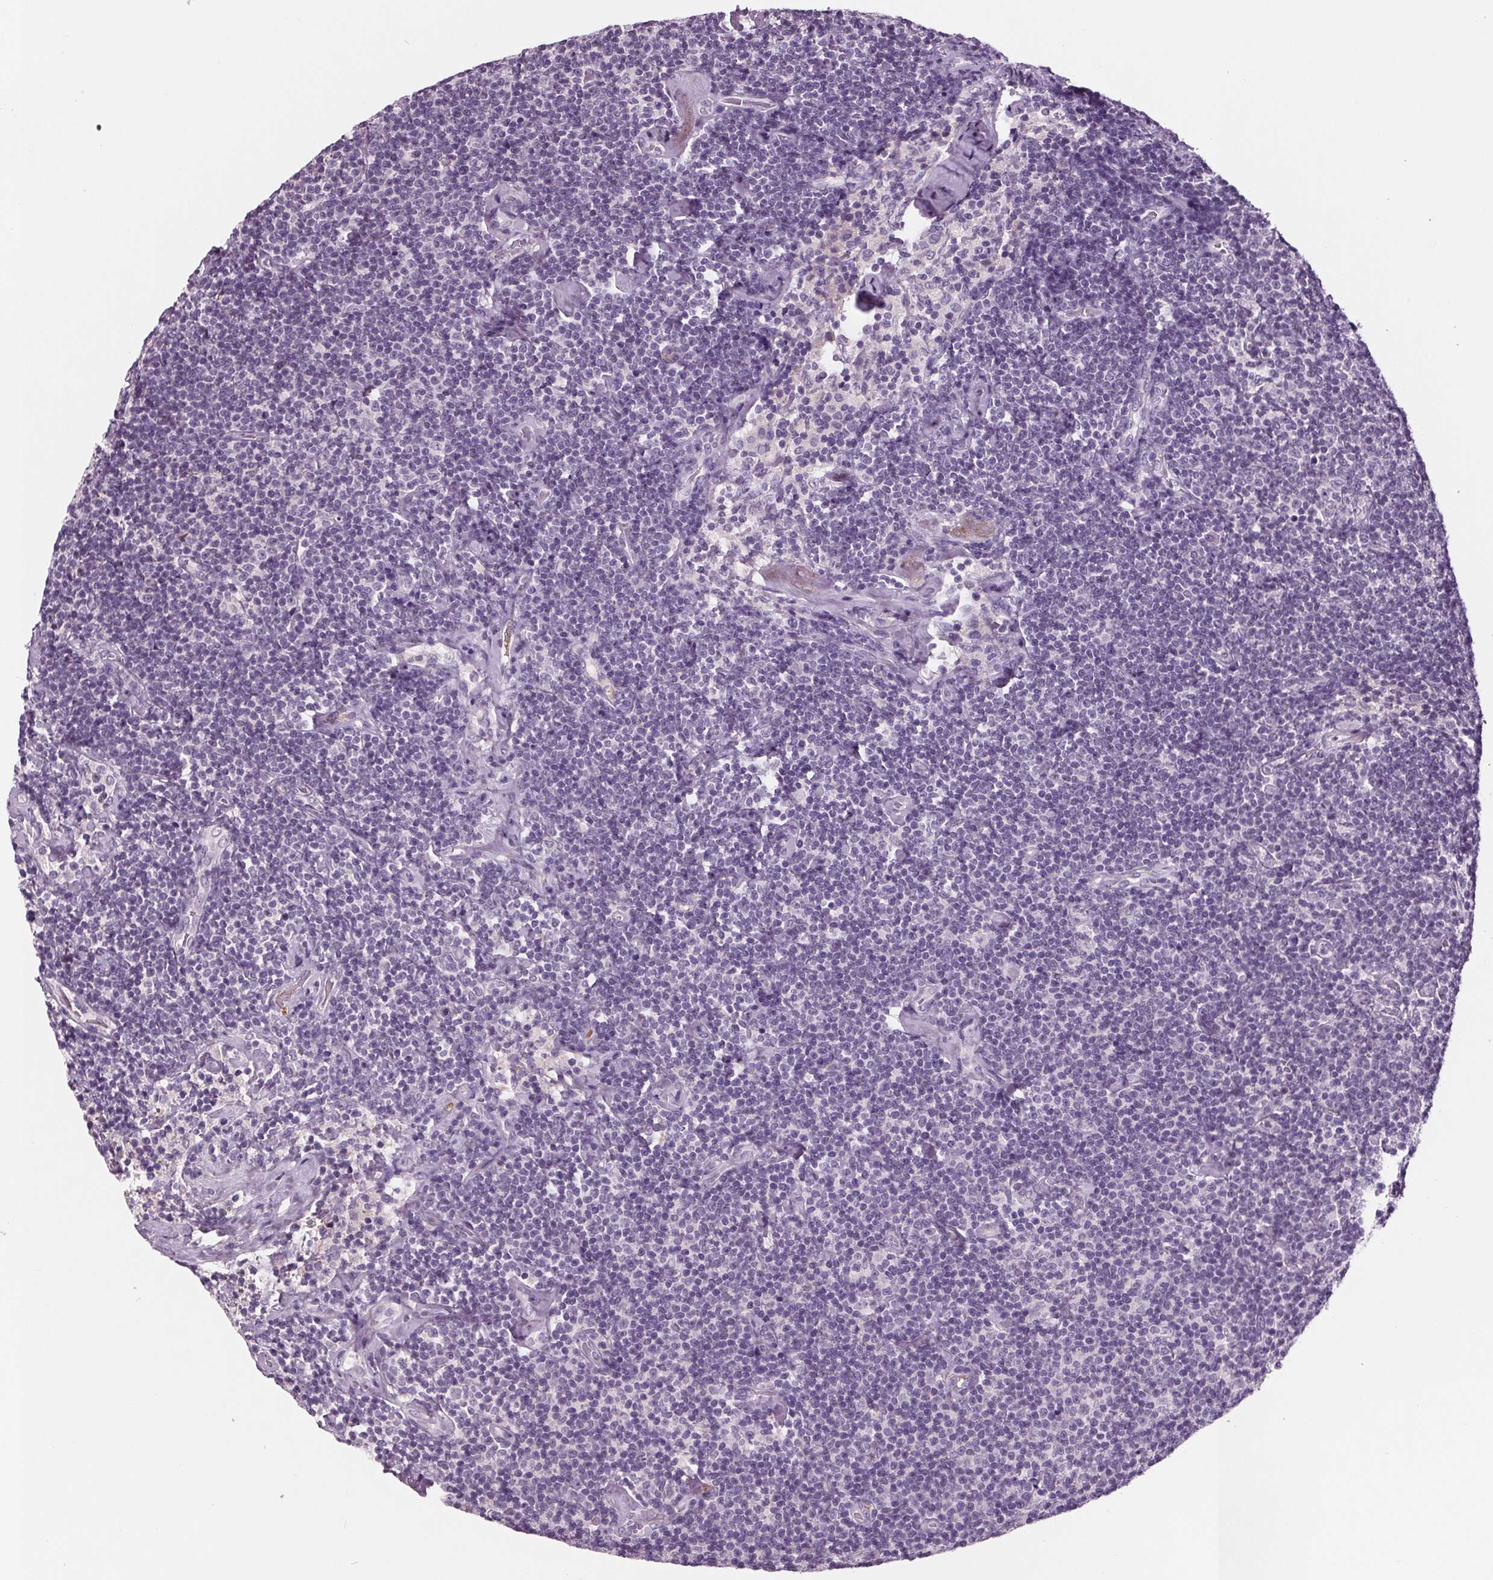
{"staining": {"intensity": "negative", "quantity": "none", "location": "none"}, "tissue": "lymphoma", "cell_type": "Tumor cells", "image_type": "cancer", "snomed": [{"axis": "morphology", "description": "Malignant lymphoma, non-Hodgkin's type, Low grade"}, {"axis": "topography", "description": "Lymph node"}], "caption": "Low-grade malignant lymphoma, non-Hodgkin's type stained for a protein using immunohistochemistry shows no expression tumor cells.", "gene": "C6", "patient": {"sex": "male", "age": 81}}